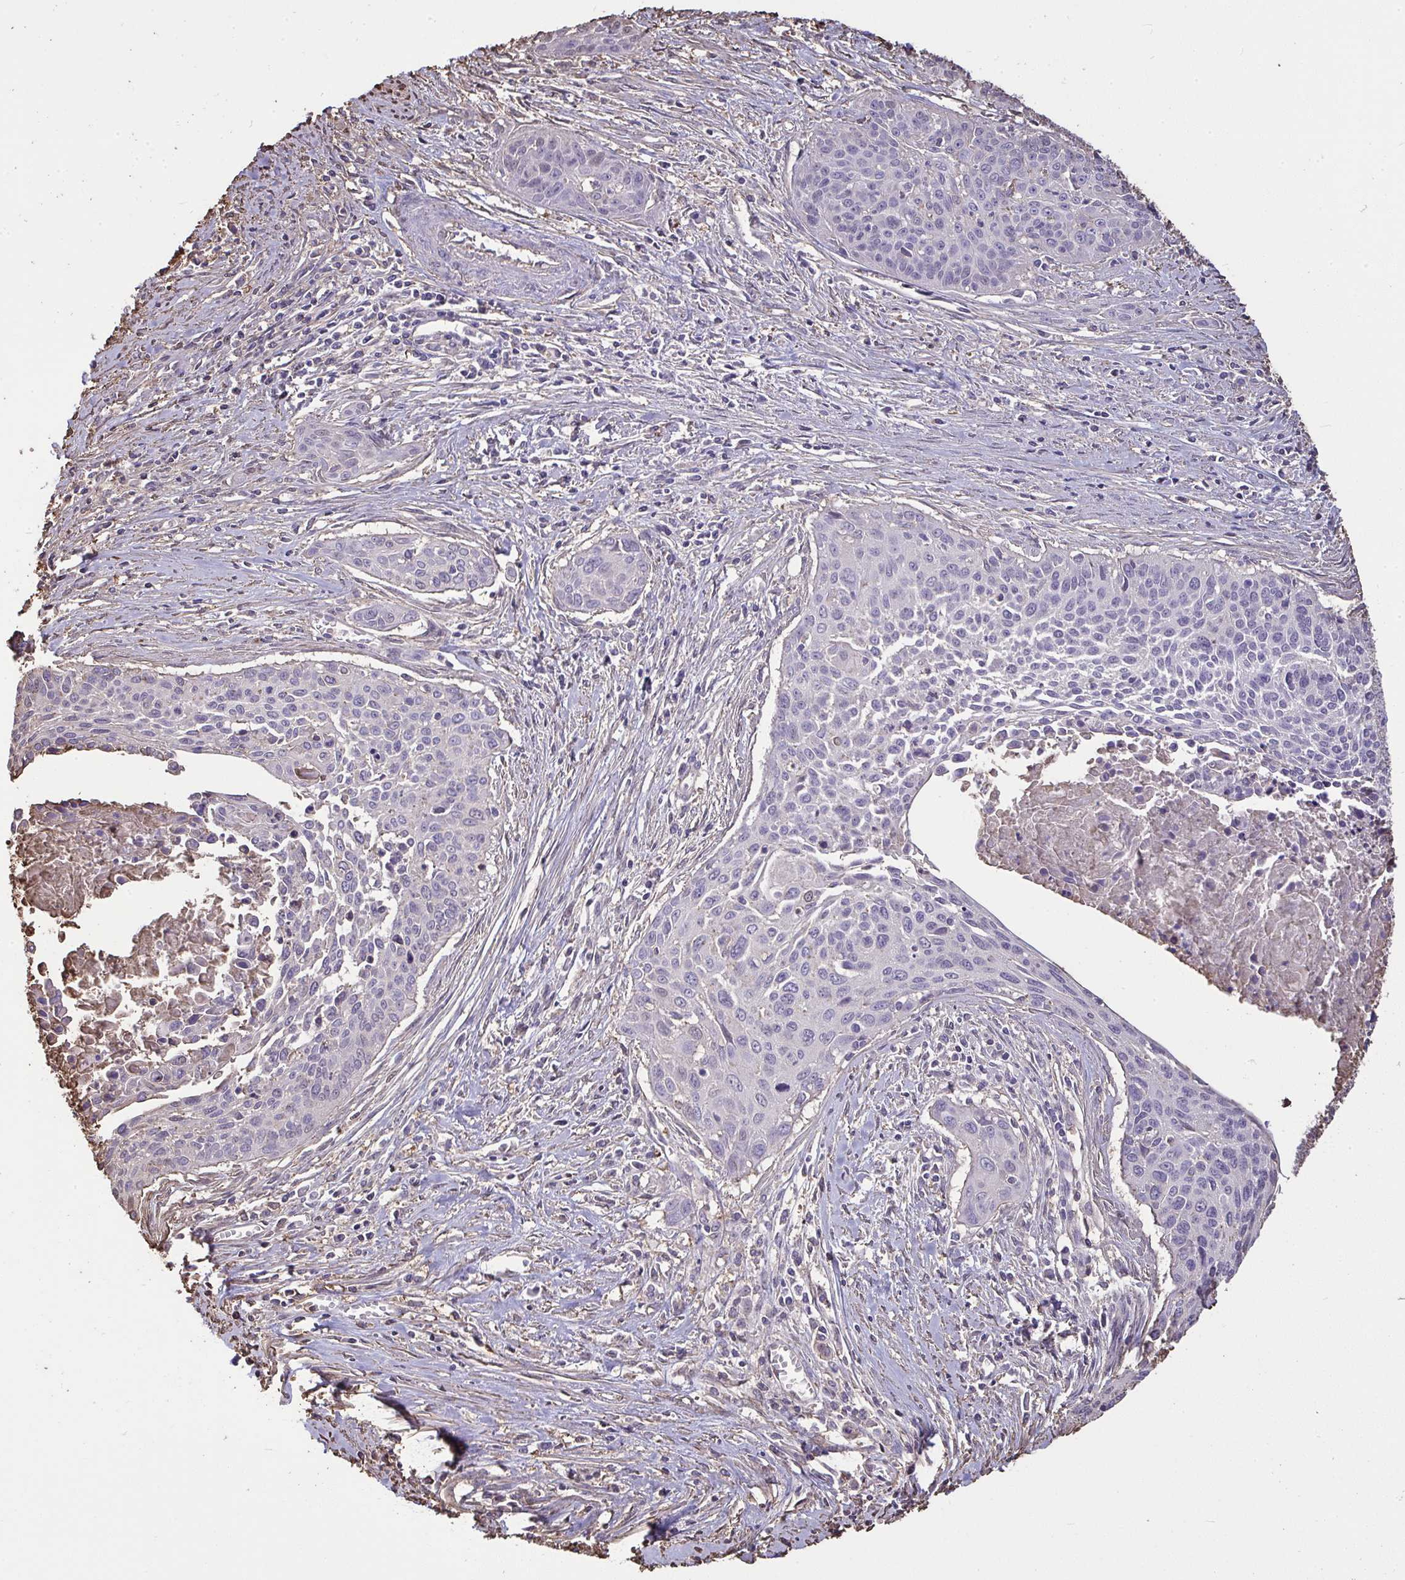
{"staining": {"intensity": "negative", "quantity": "none", "location": "none"}, "tissue": "cervical cancer", "cell_type": "Tumor cells", "image_type": "cancer", "snomed": [{"axis": "morphology", "description": "Squamous cell carcinoma, NOS"}, {"axis": "topography", "description": "Cervix"}], "caption": "Tumor cells show no significant expression in cervical squamous cell carcinoma.", "gene": "ANXA5", "patient": {"sex": "female", "age": 55}}